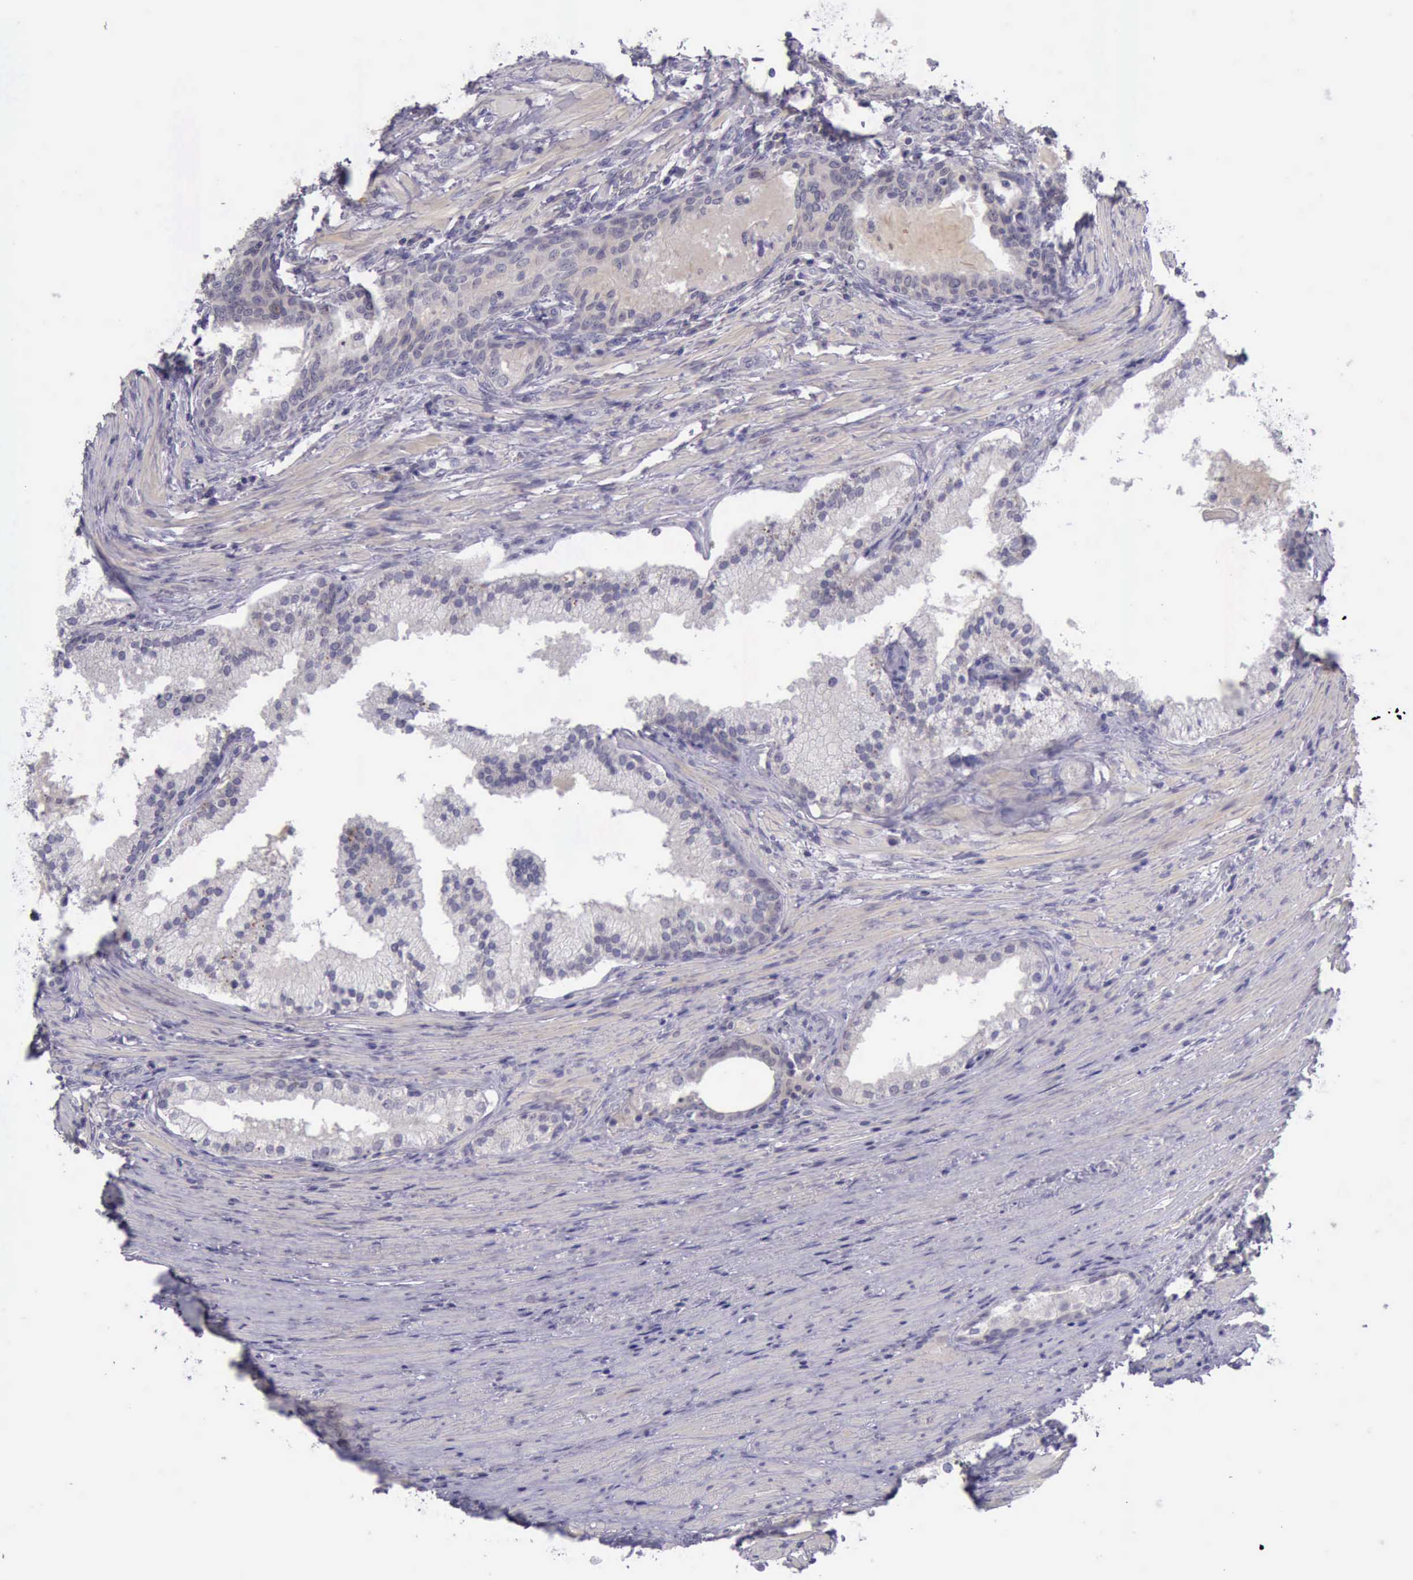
{"staining": {"intensity": "negative", "quantity": "none", "location": "none"}, "tissue": "prostate cancer", "cell_type": "Tumor cells", "image_type": "cancer", "snomed": [{"axis": "morphology", "description": "Adenocarcinoma, Medium grade"}, {"axis": "topography", "description": "Prostate"}], "caption": "This is an immunohistochemistry (IHC) photomicrograph of prostate cancer. There is no staining in tumor cells.", "gene": "ARNT2", "patient": {"sex": "male", "age": 70}}